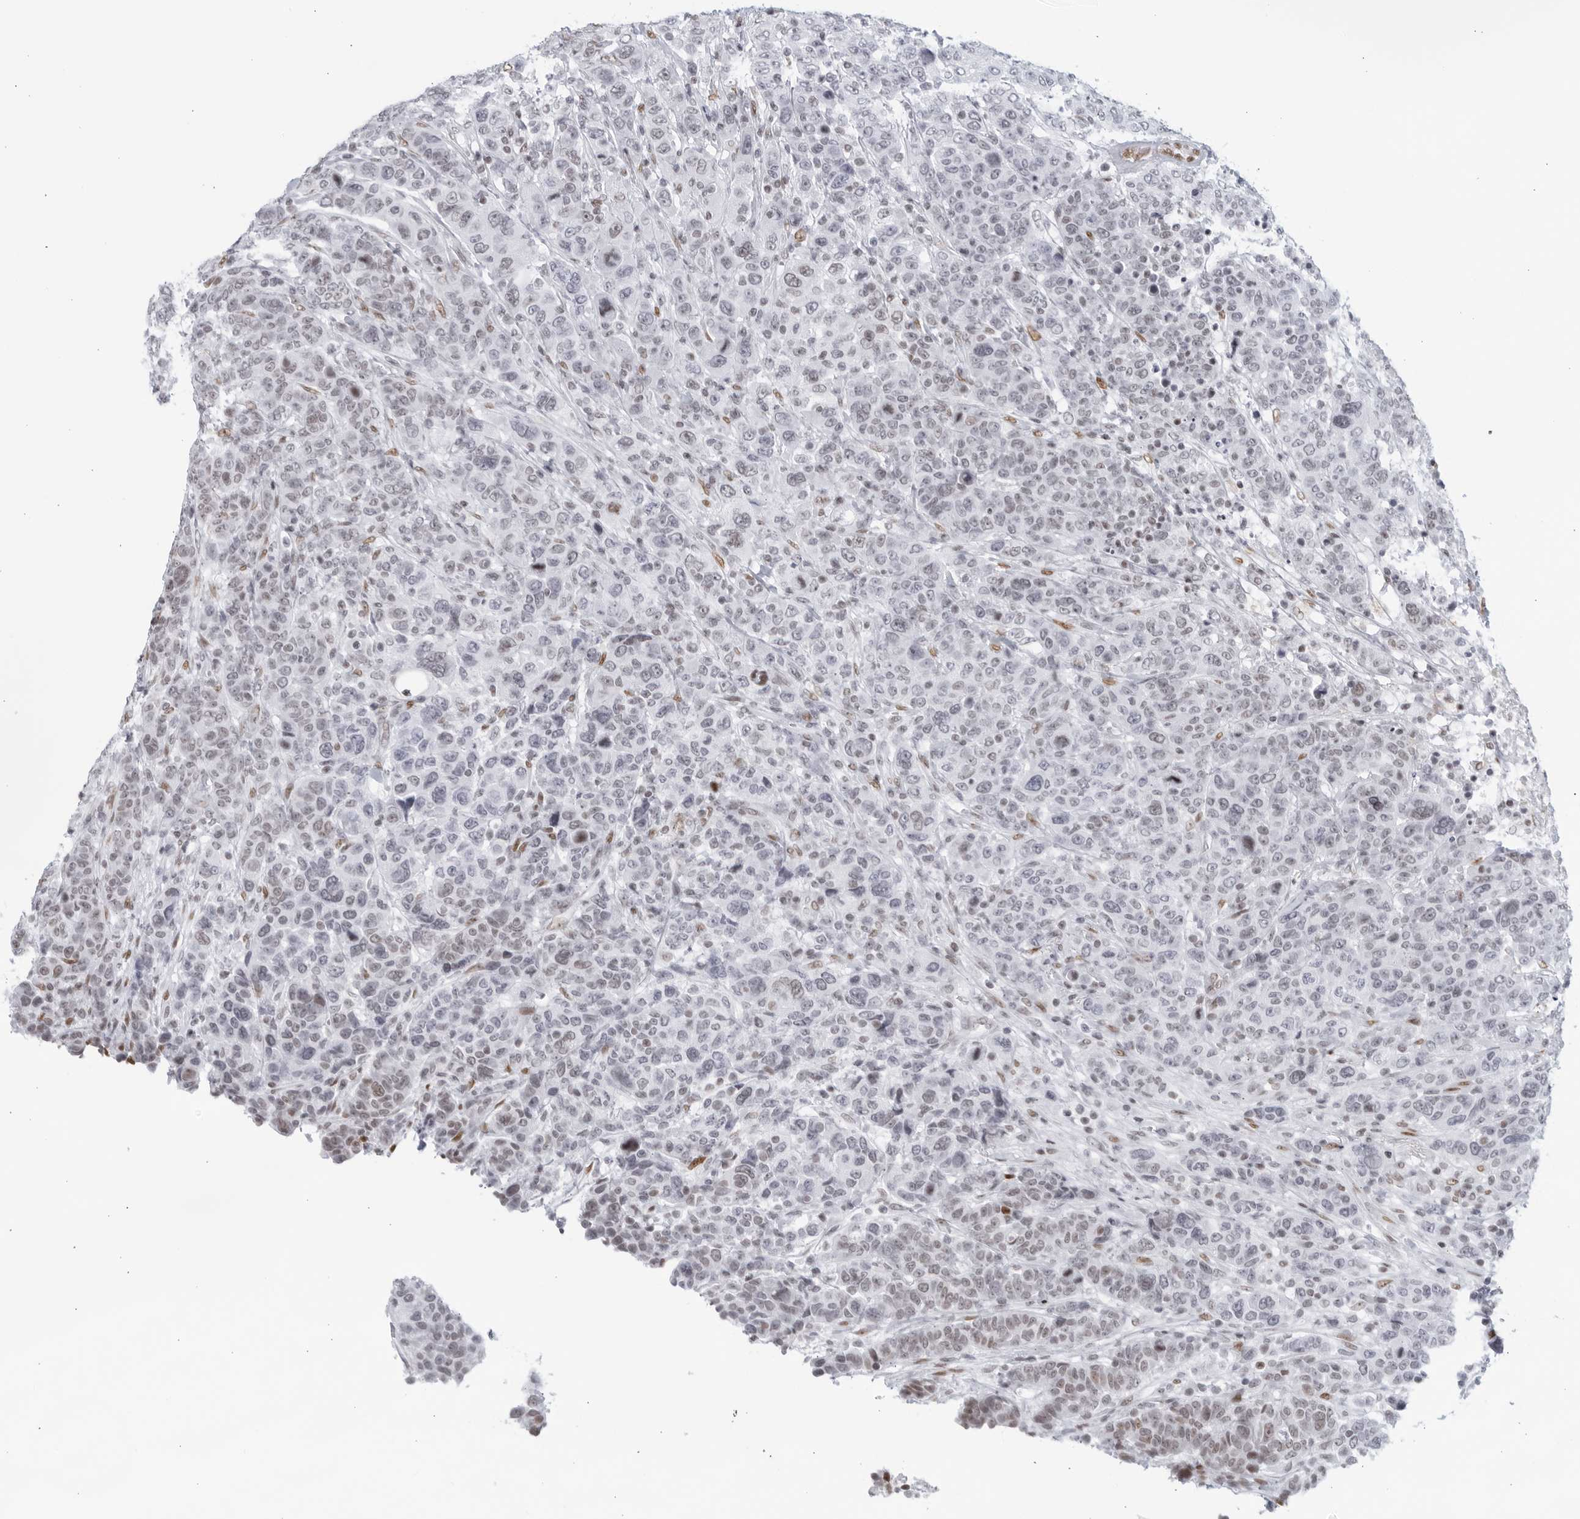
{"staining": {"intensity": "weak", "quantity": "<25%", "location": "nuclear"}, "tissue": "breast cancer", "cell_type": "Tumor cells", "image_type": "cancer", "snomed": [{"axis": "morphology", "description": "Duct carcinoma"}, {"axis": "topography", "description": "Breast"}], "caption": "The image reveals no staining of tumor cells in breast cancer. The staining is performed using DAB (3,3'-diaminobenzidine) brown chromogen with nuclei counter-stained in using hematoxylin.", "gene": "HP1BP3", "patient": {"sex": "female", "age": 37}}